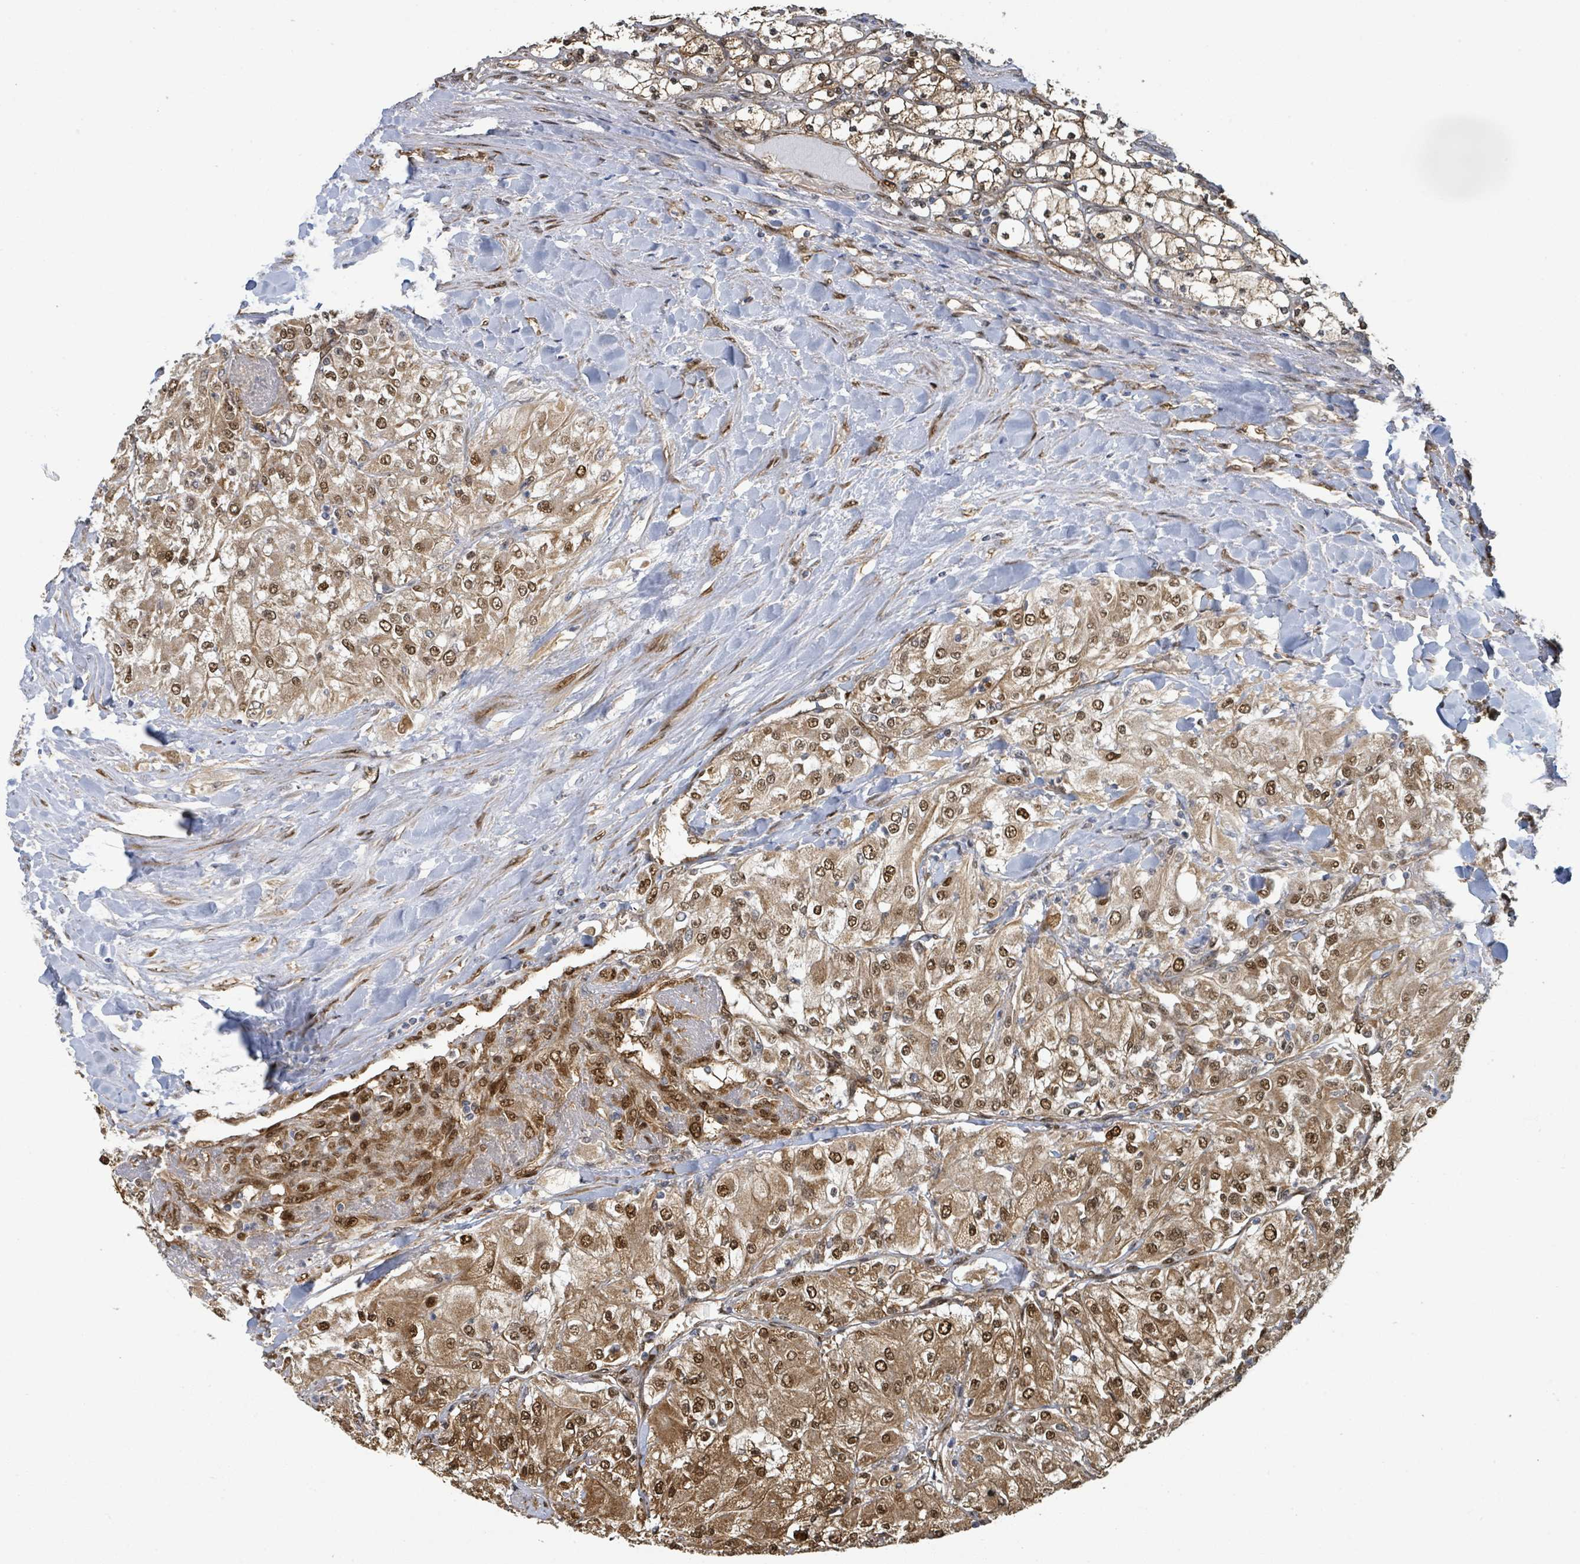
{"staining": {"intensity": "moderate", "quantity": ">75%", "location": "cytoplasmic/membranous,nuclear"}, "tissue": "renal cancer", "cell_type": "Tumor cells", "image_type": "cancer", "snomed": [{"axis": "morphology", "description": "Adenocarcinoma, NOS"}, {"axis": "topography", "description": "Kidney"}], "caption": "Human adenocarcinoma (renal) stained with a brown dye displays moderate cytoplasmic/membranous and nuclear positive positivity in approximately >75% of tumor cells.", "gene": "PSMB7", "patient": {"sex": "male", "age": 80}}